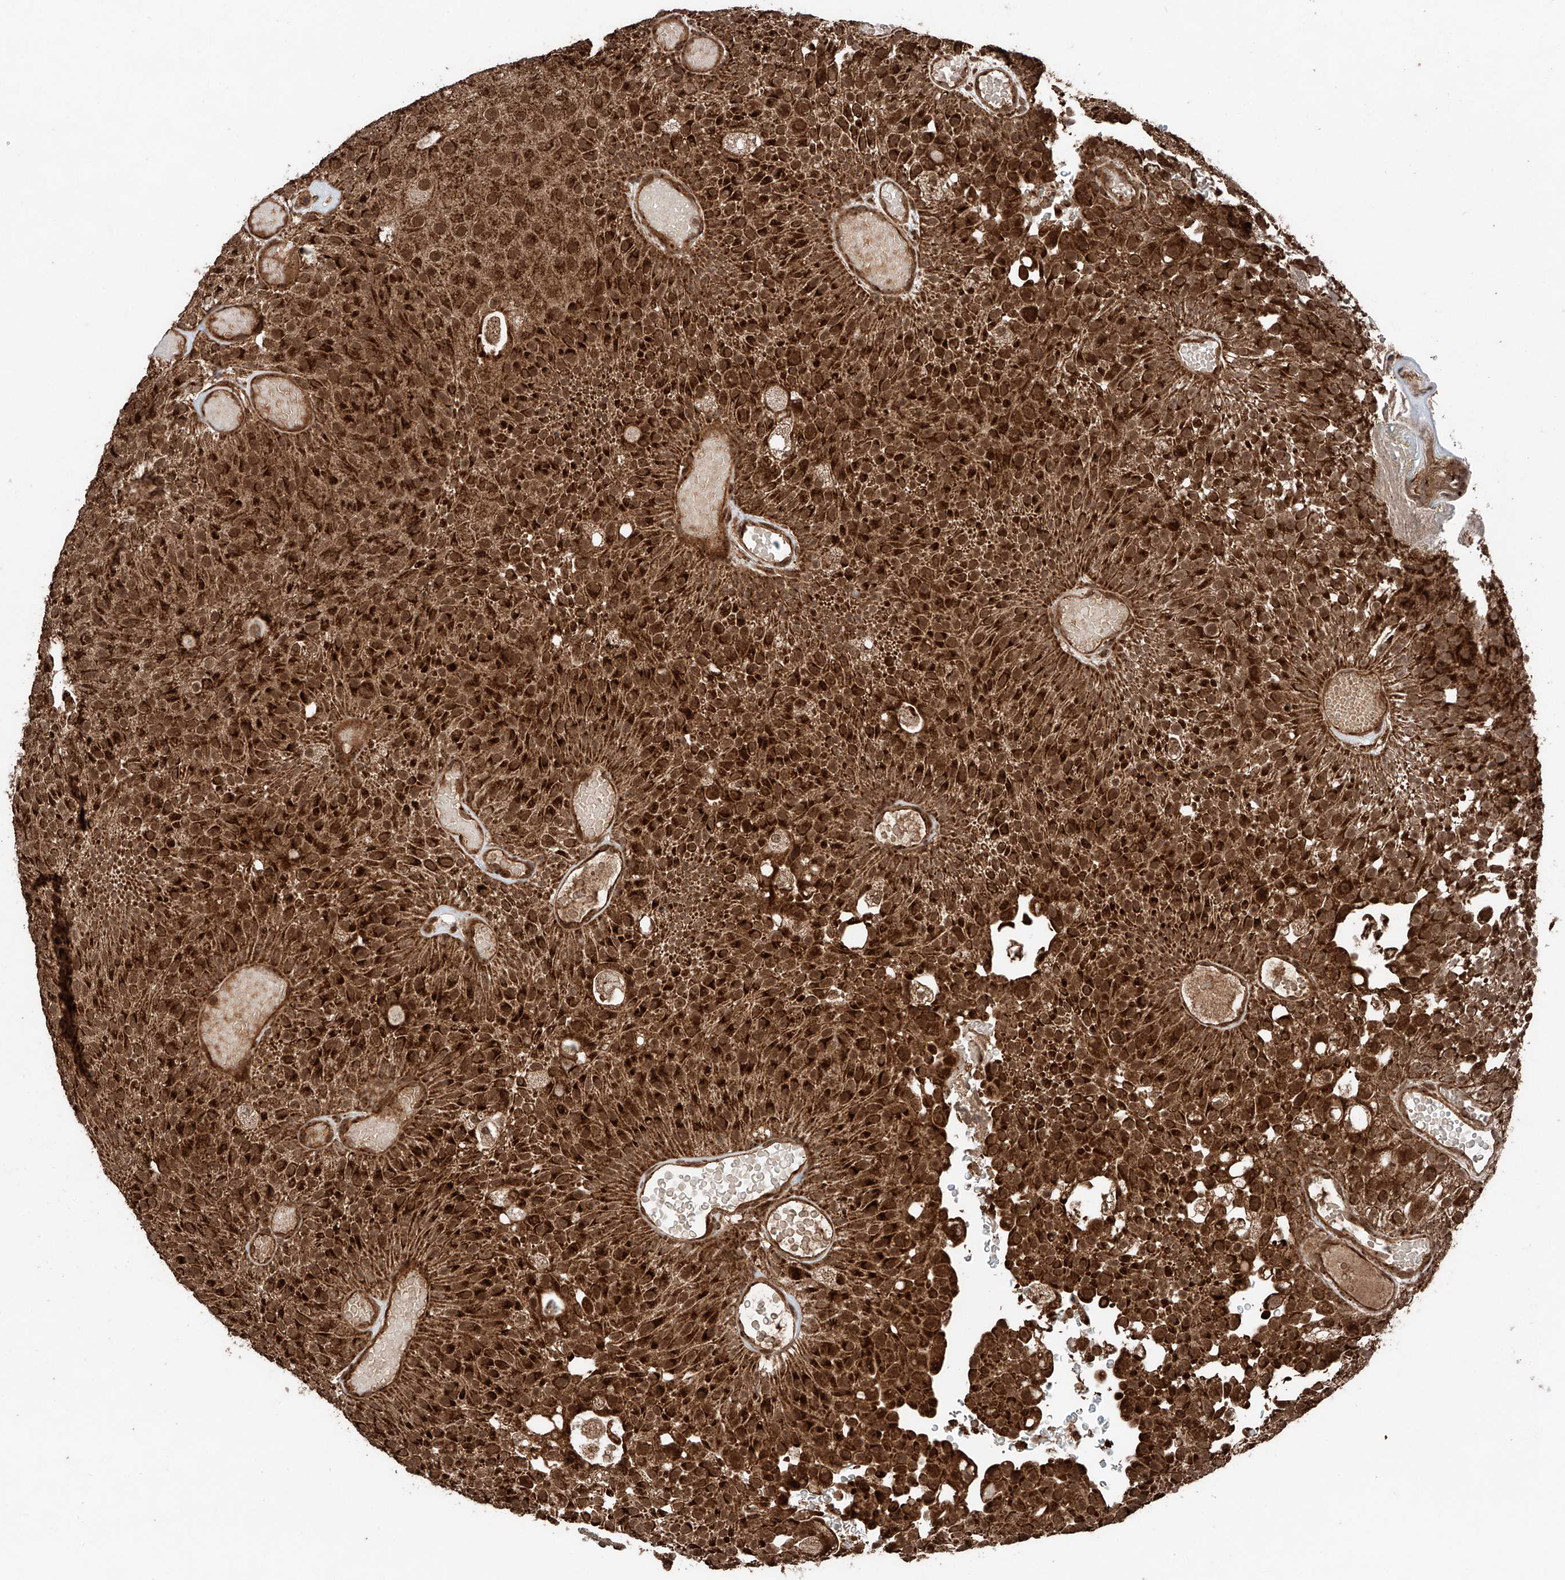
{"staining": {"intensity": "strong", "quantity": ">75%", "location": "cytoplasmic/membranous,nuclear"}, "tissue": "urothelial cancer", "cell_type": "Tumor cells", "image_type": "cancer", "snomed": [{"axis": "morphology", "description": "Urothelial carcinoma, Low grade"}, {"axis": "topography", "description": "Urinary bladder"}], "caption": "Low-grade urothelial carcinoma stained with DAB (3,3'-diaminobenzidine) immunohistochemistry (IHC) exhibits high levels of strong cytoplasmic/membranous and nuclear staining in about >75% of tumor cells.", "gene": "ZSCAN29", "patient": {"sex": "male", "age": 78}}